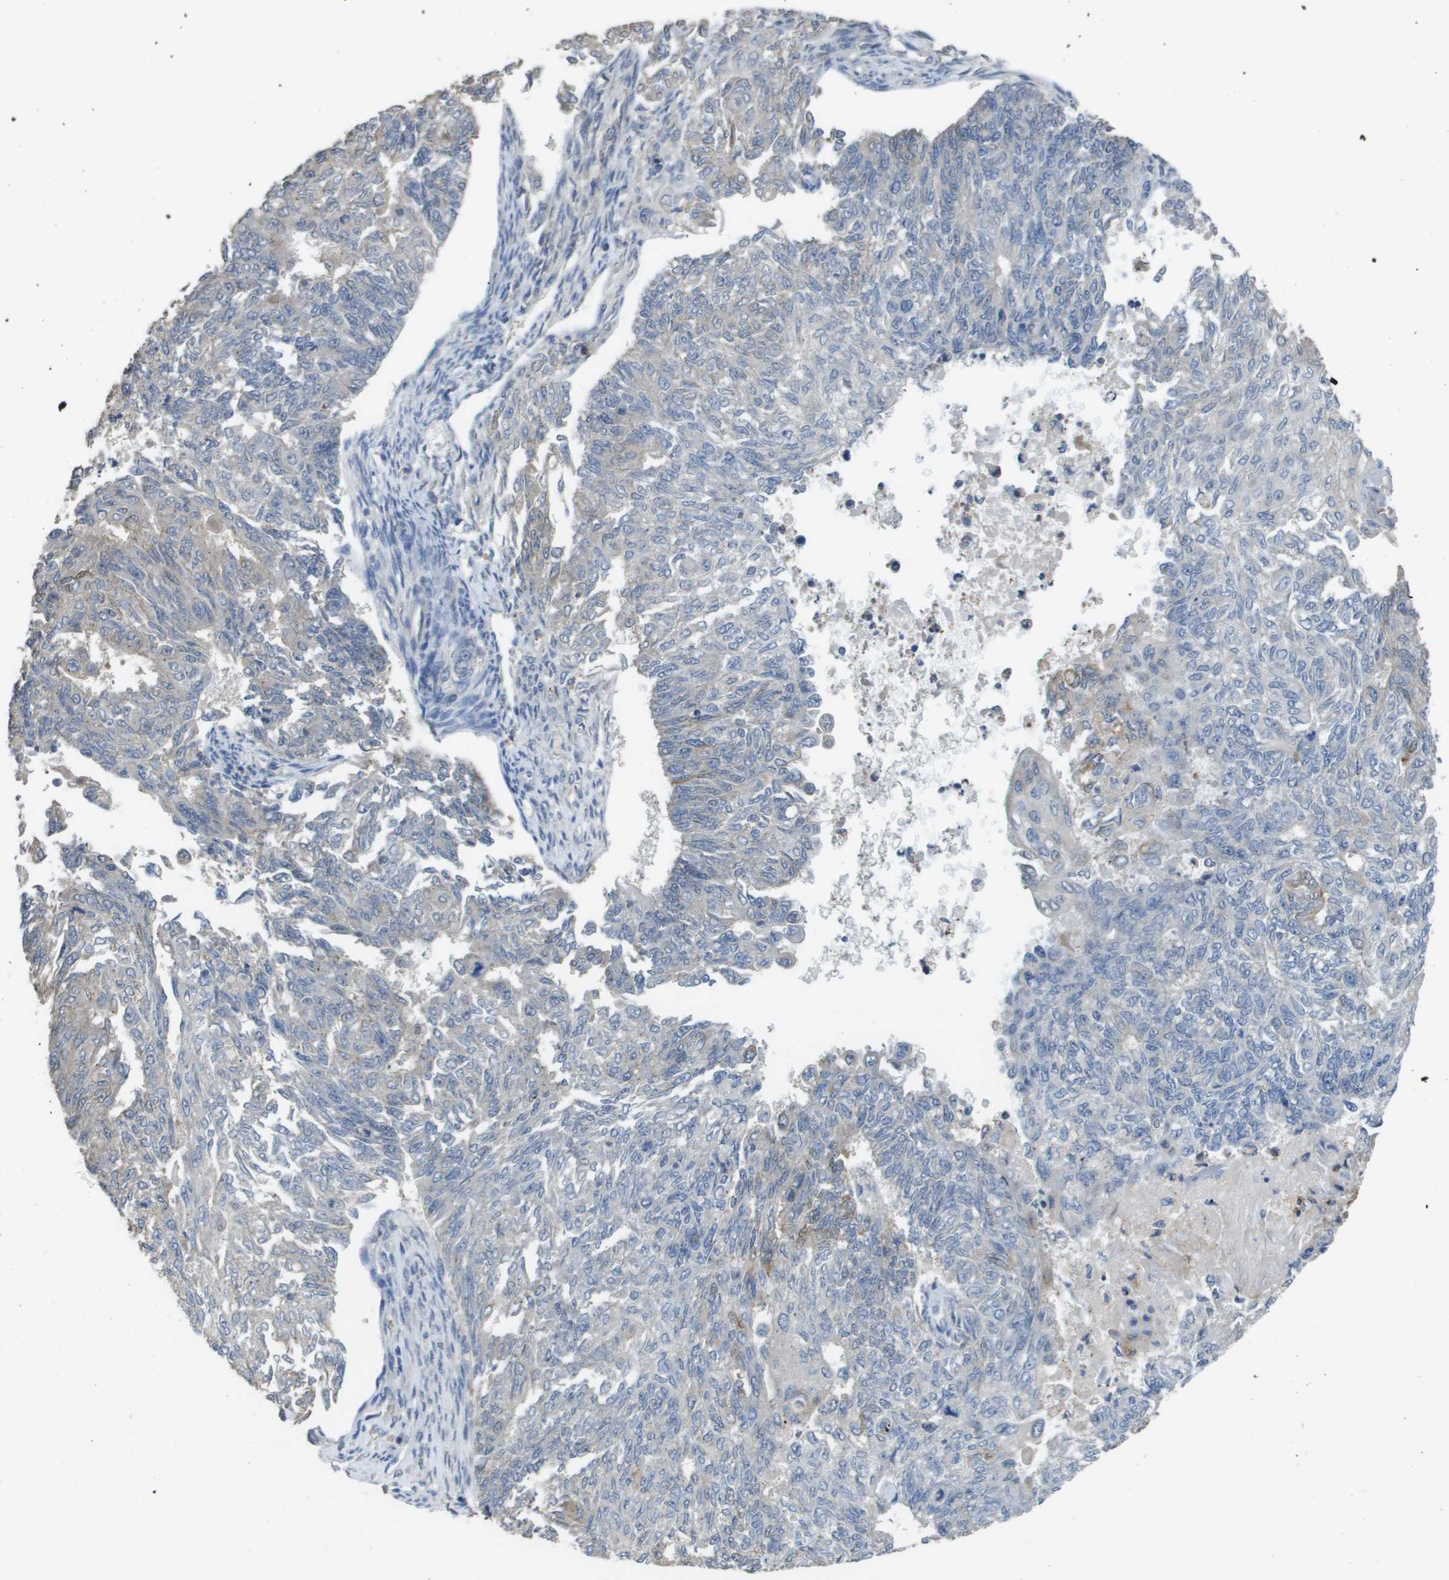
{"staining": {"intensity": "weak", "quantity": "<25%", "location": "cytoplasmic/membranous"}, "tissue": "endometrial cancer", "cell_type": "Tumor cells", "image_type": "cancer", "snomed": [{"axis": "morphology", "description": "Adenocarcinoma, NOS"}, {"axis": "topography", "description": "Endometrium"}], "caption": "DAB immunohistochemical staining of endometrial cancer (adenocarcinoma) displays no significant expression in tumor cells.", "gene": "RAB27B", "patient": {"sex": "female", "age": 32}}